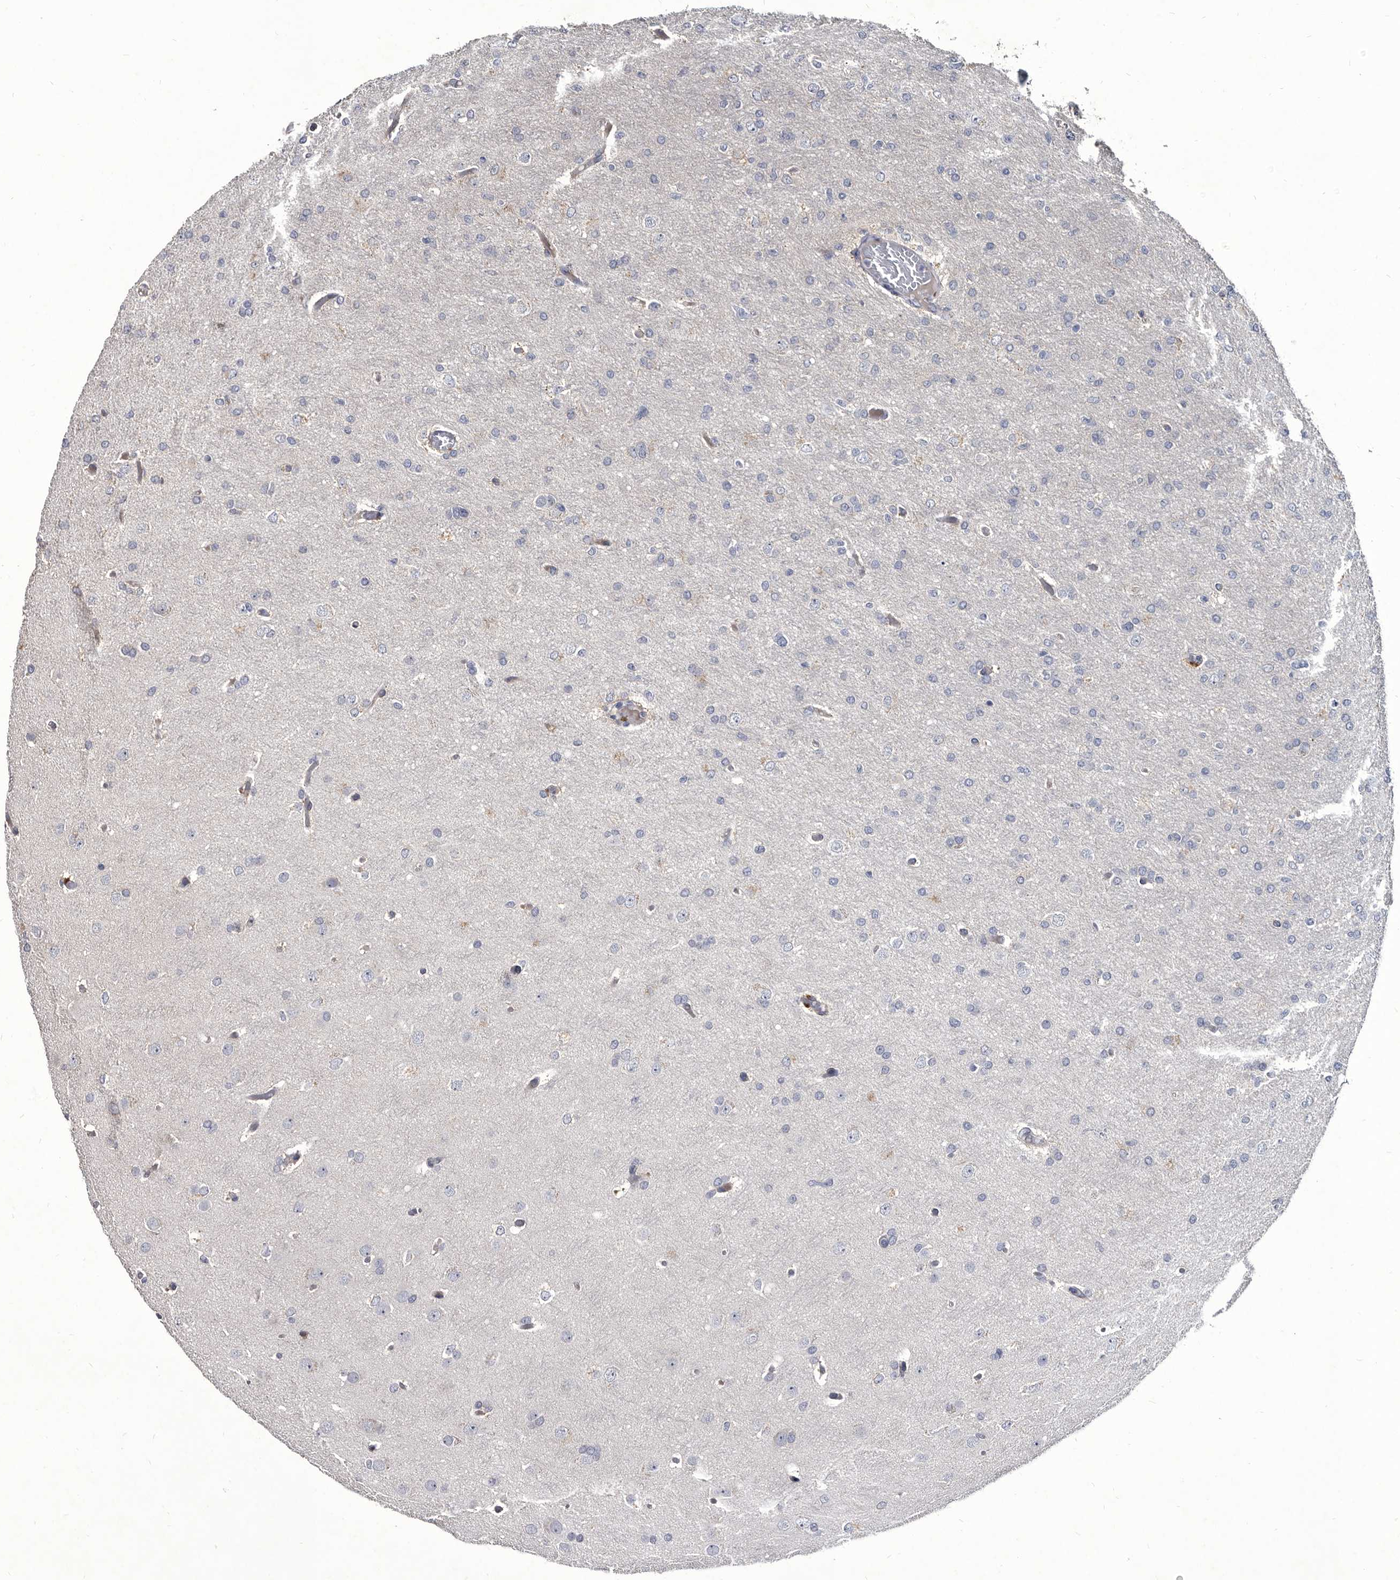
{"staining": {"intensity": "negative", "quantity": "none", "location": "none"}, "tissue": "glioma", "cell_type": "Tumor cells", "image_type": "cancer", "snomed": [{"axis": "morphology", "description": "Glioma, malignant, High grade"}, {"axis": "topography", "description": "Cerebral cortex"}], "caption": "There is no significant positivity in tumor cells of malignant high-grade glioma.", "gene": "PROM1", "patient": {"sex": "female", "age": 36}}